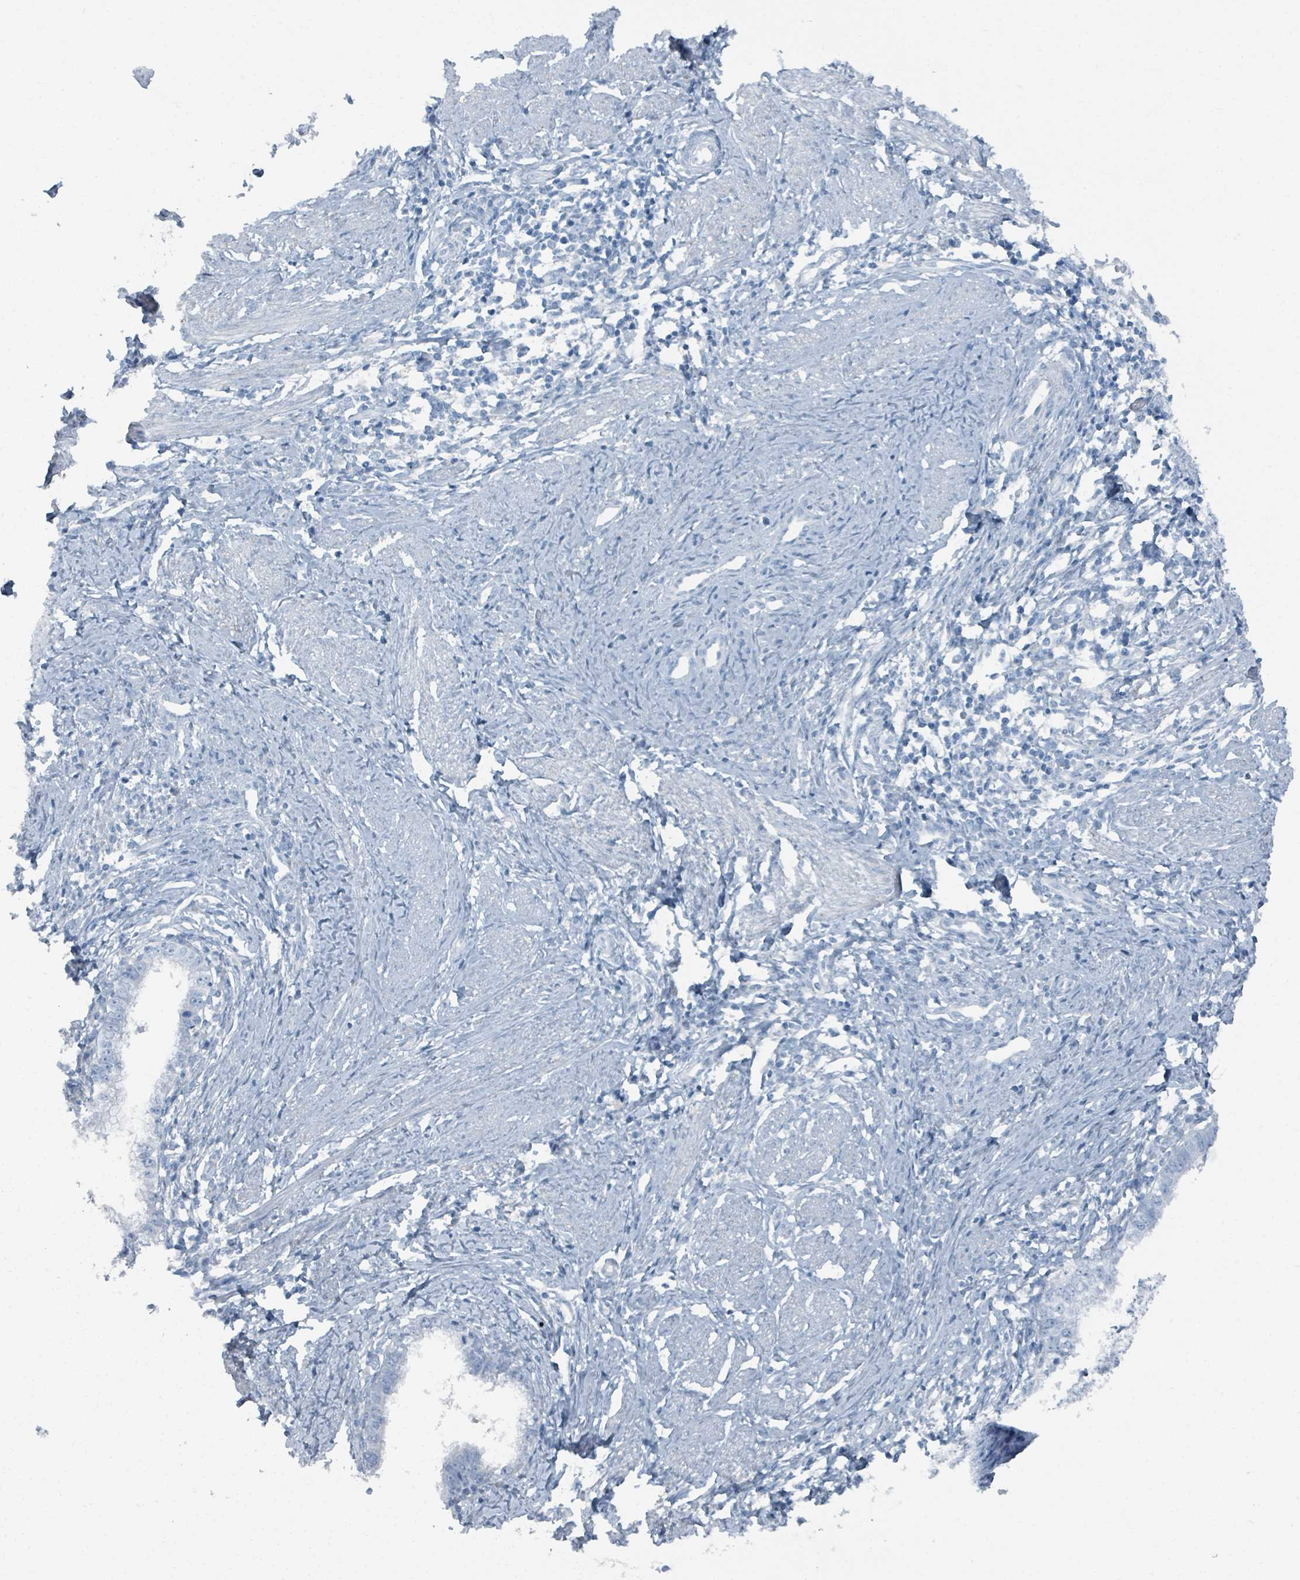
{"staining": {"intensity": "negative", "quantity": "none", "location": "none"}, "tissue": "cervical cancer", "cell_type": "Tumor cells", "image_type": "cancer", "snomed": [{"axis": "morphology", "description": "Adenocarcinoma, NOS"}, {"axis": "topography", "description": "Cervix"}], "caption": "Human cervical cancer (adenocarcinoma) stained for a protein using IHC reveals no positivity in tumor cells.", "gene": "GAMT", "patient": {"sex": "female", "age": 36}}